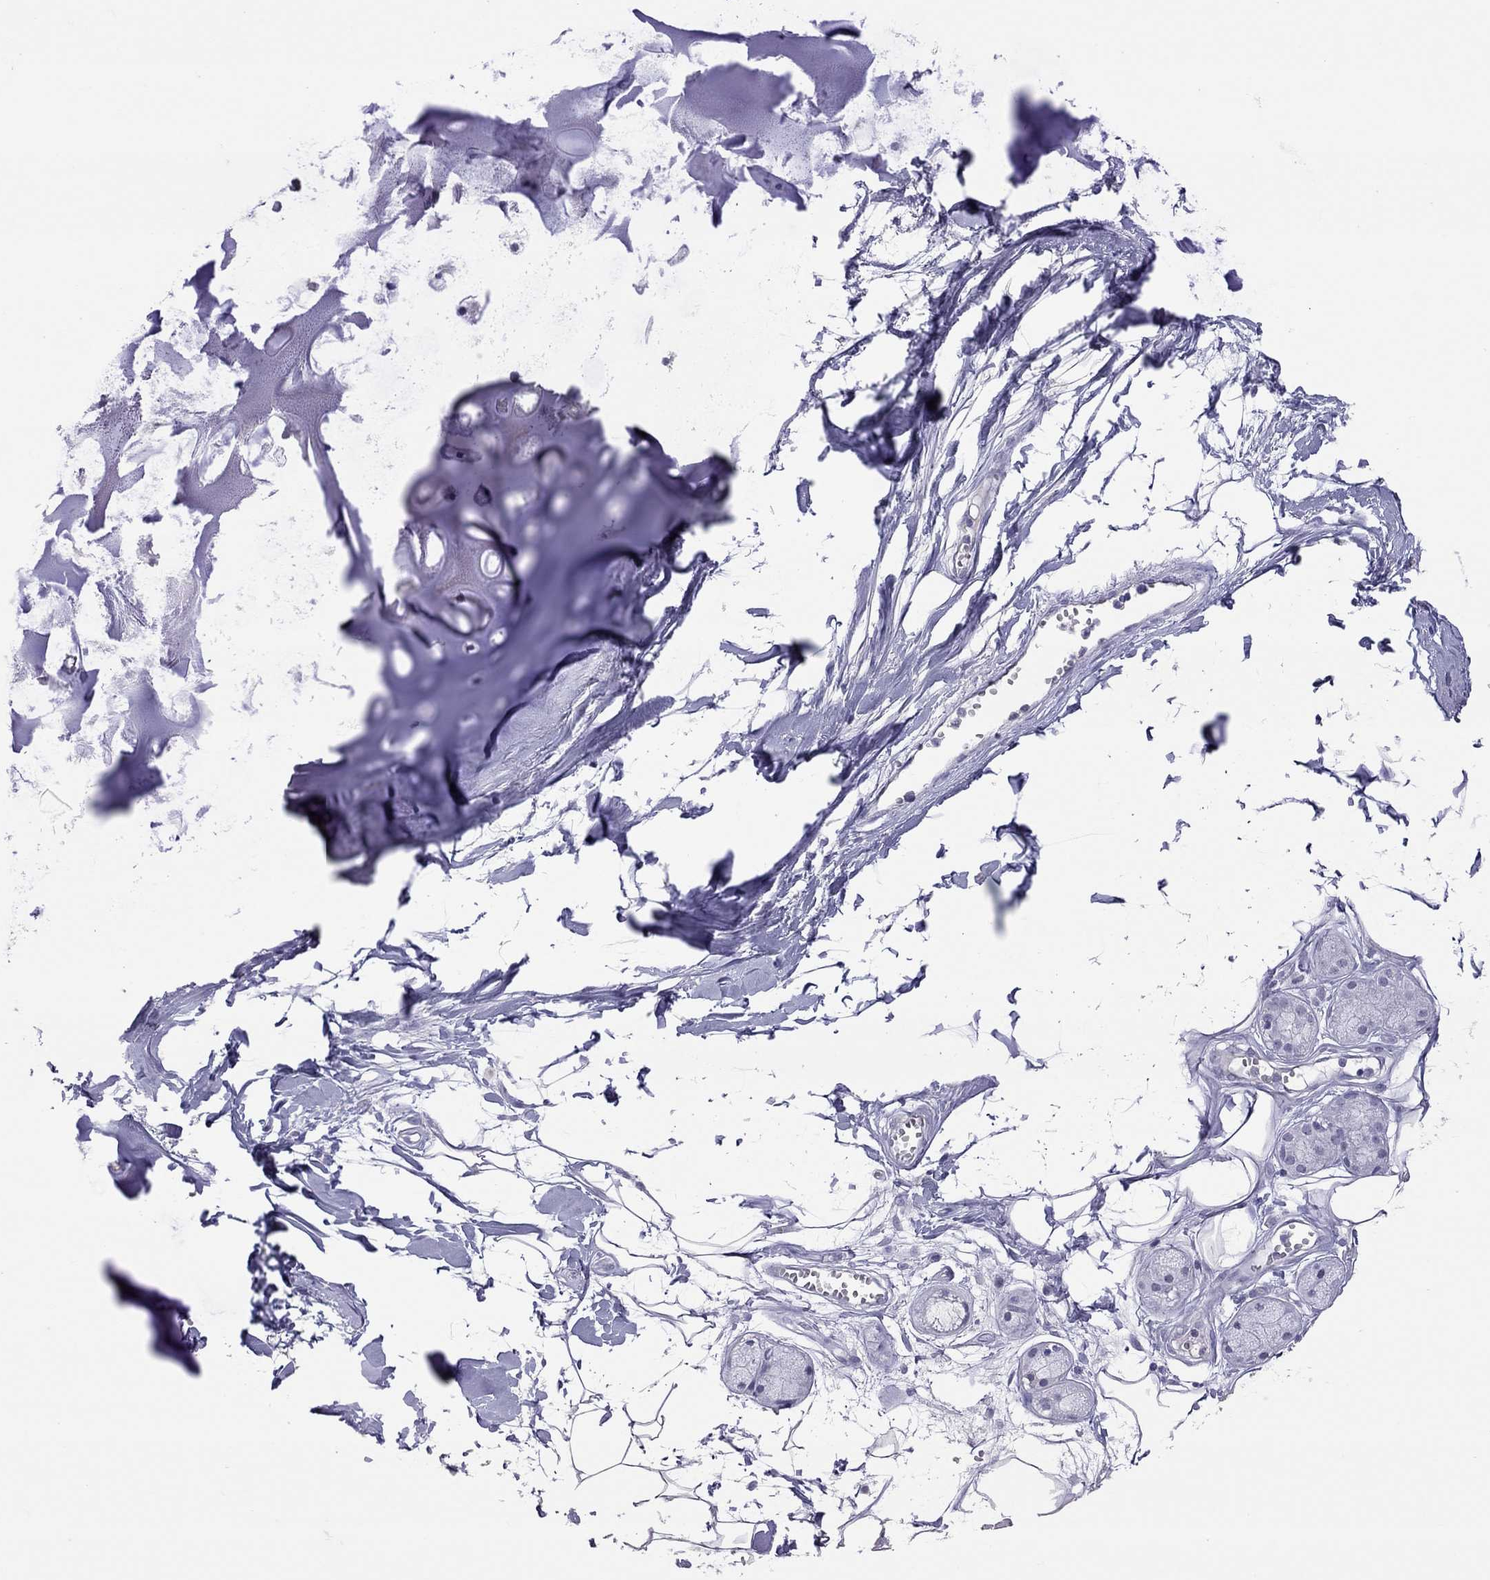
{"staining": {"intensity": "negative", "quantity": "none", "location": "none"}, "tissue": "adipose tissue", "cell_type": "Adipocytes", "image_type": "normal", "snomed": [{"axis": "morphology", "description": "Normal tissue, NOS"}, {"axis": "morphology", "description": "Squamous cell carcinoma, NOS"}, {"axis": "topography", "description": "Cartilage tissue"}, {"axis": "topography", "description": "Lung"}], "caption": "Protein analysis of normal adipose tissue demonstrates no significant expression in adipocytes. Nuclei are stained in blue.", "gene": "JHY", "patient": {"sex": "male", "age": 66}}